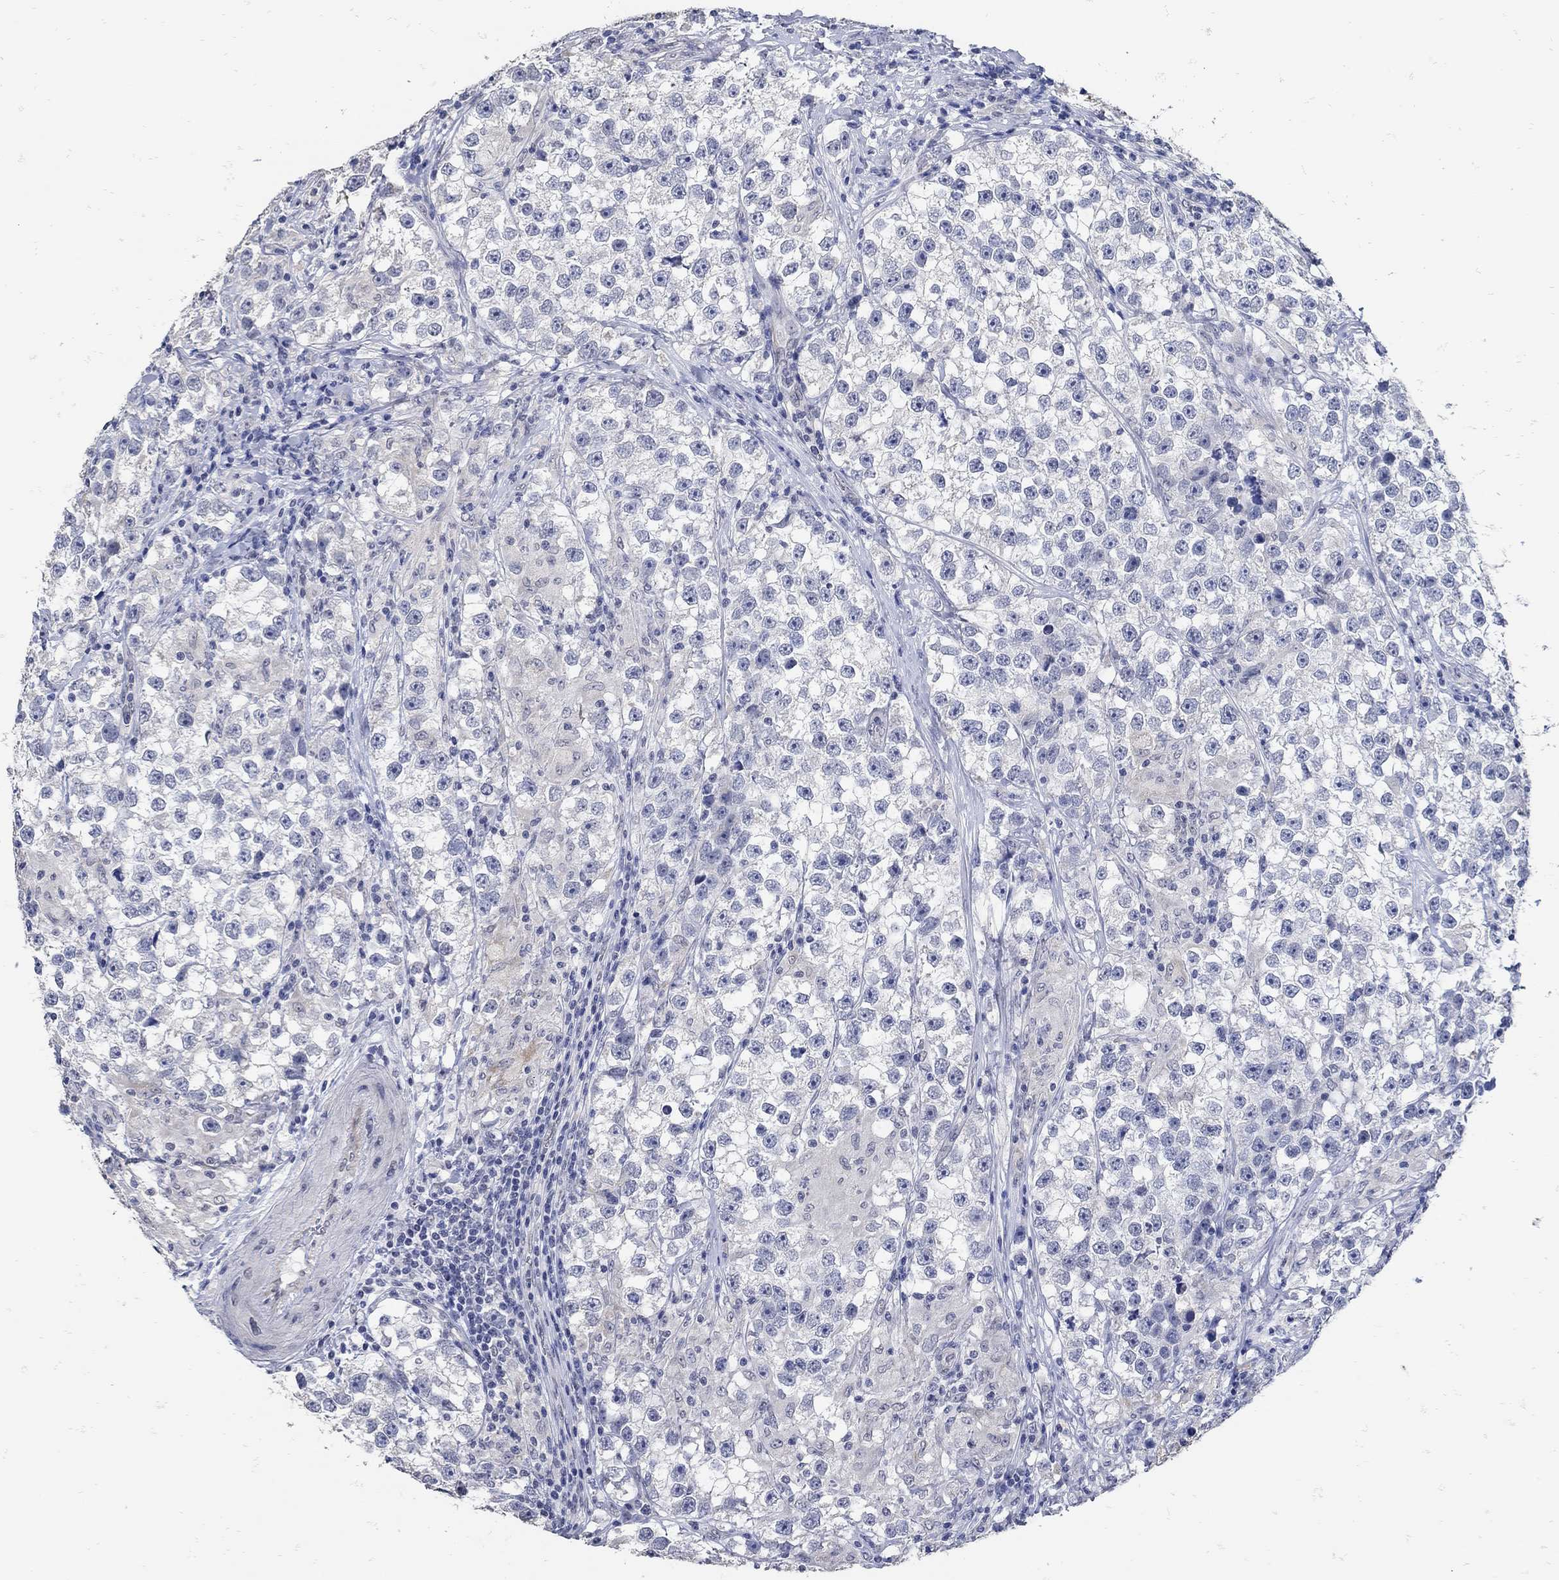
{"staining": {"intensity": "negative", "quantity": "none", "location": "none"}, "tissue": "testis cancer", "cell_type": "Tumor cells", "image_type": "cancer", "snomed": [{"axis": "morphology", "description": "Seminoma, NOS"}, {"axis": "topography", "description": "Testis"}], "caption": "IHC of testis cancer (seminoma) displays no positivity in tumor cells.", "gene": "KCNN3", "patient": {"sex": "male", "age": 46}}